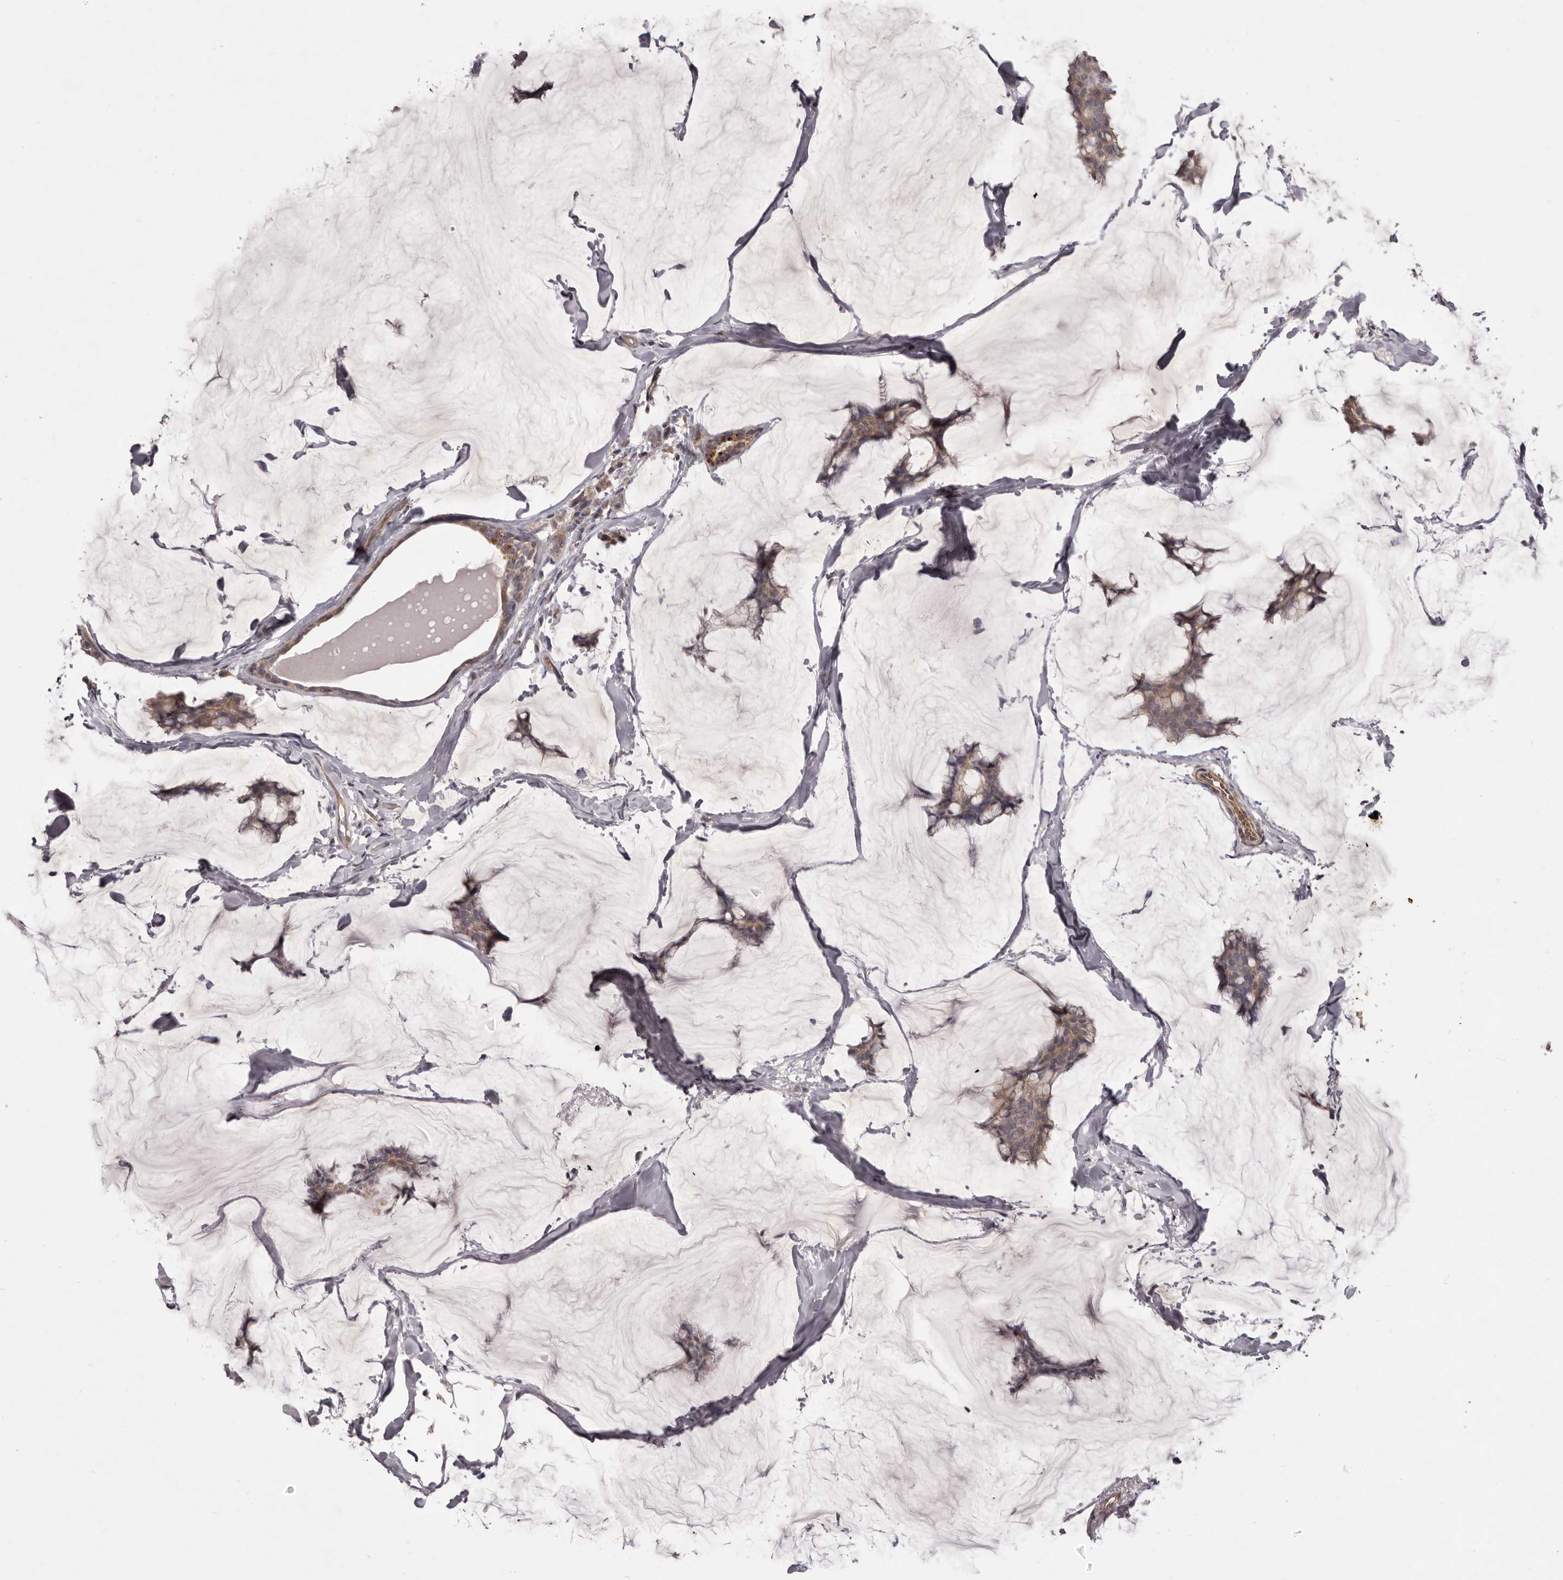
{"staining": {"intensity": "weak", "quantity": ">75%", "location": "cytoplasmic/membranous"}, "tissue": "breast cancer", "cell_type": "Tumor cells", "image_type": "cancer", "snomed": [{"axis": "morphology", "description": "Duct carcinoma"}, {"axis": "topography", "description": "Breast"}], "caption": "Approximately >75% of tumor cells in breast cancer (intraductal carcinoma) show weak cytoplasmic/membranous protein positivity as visualized by brown immunohistochemical staining.", "gene": "HRH1", "patient": {"sex": "female", "age": 93}}